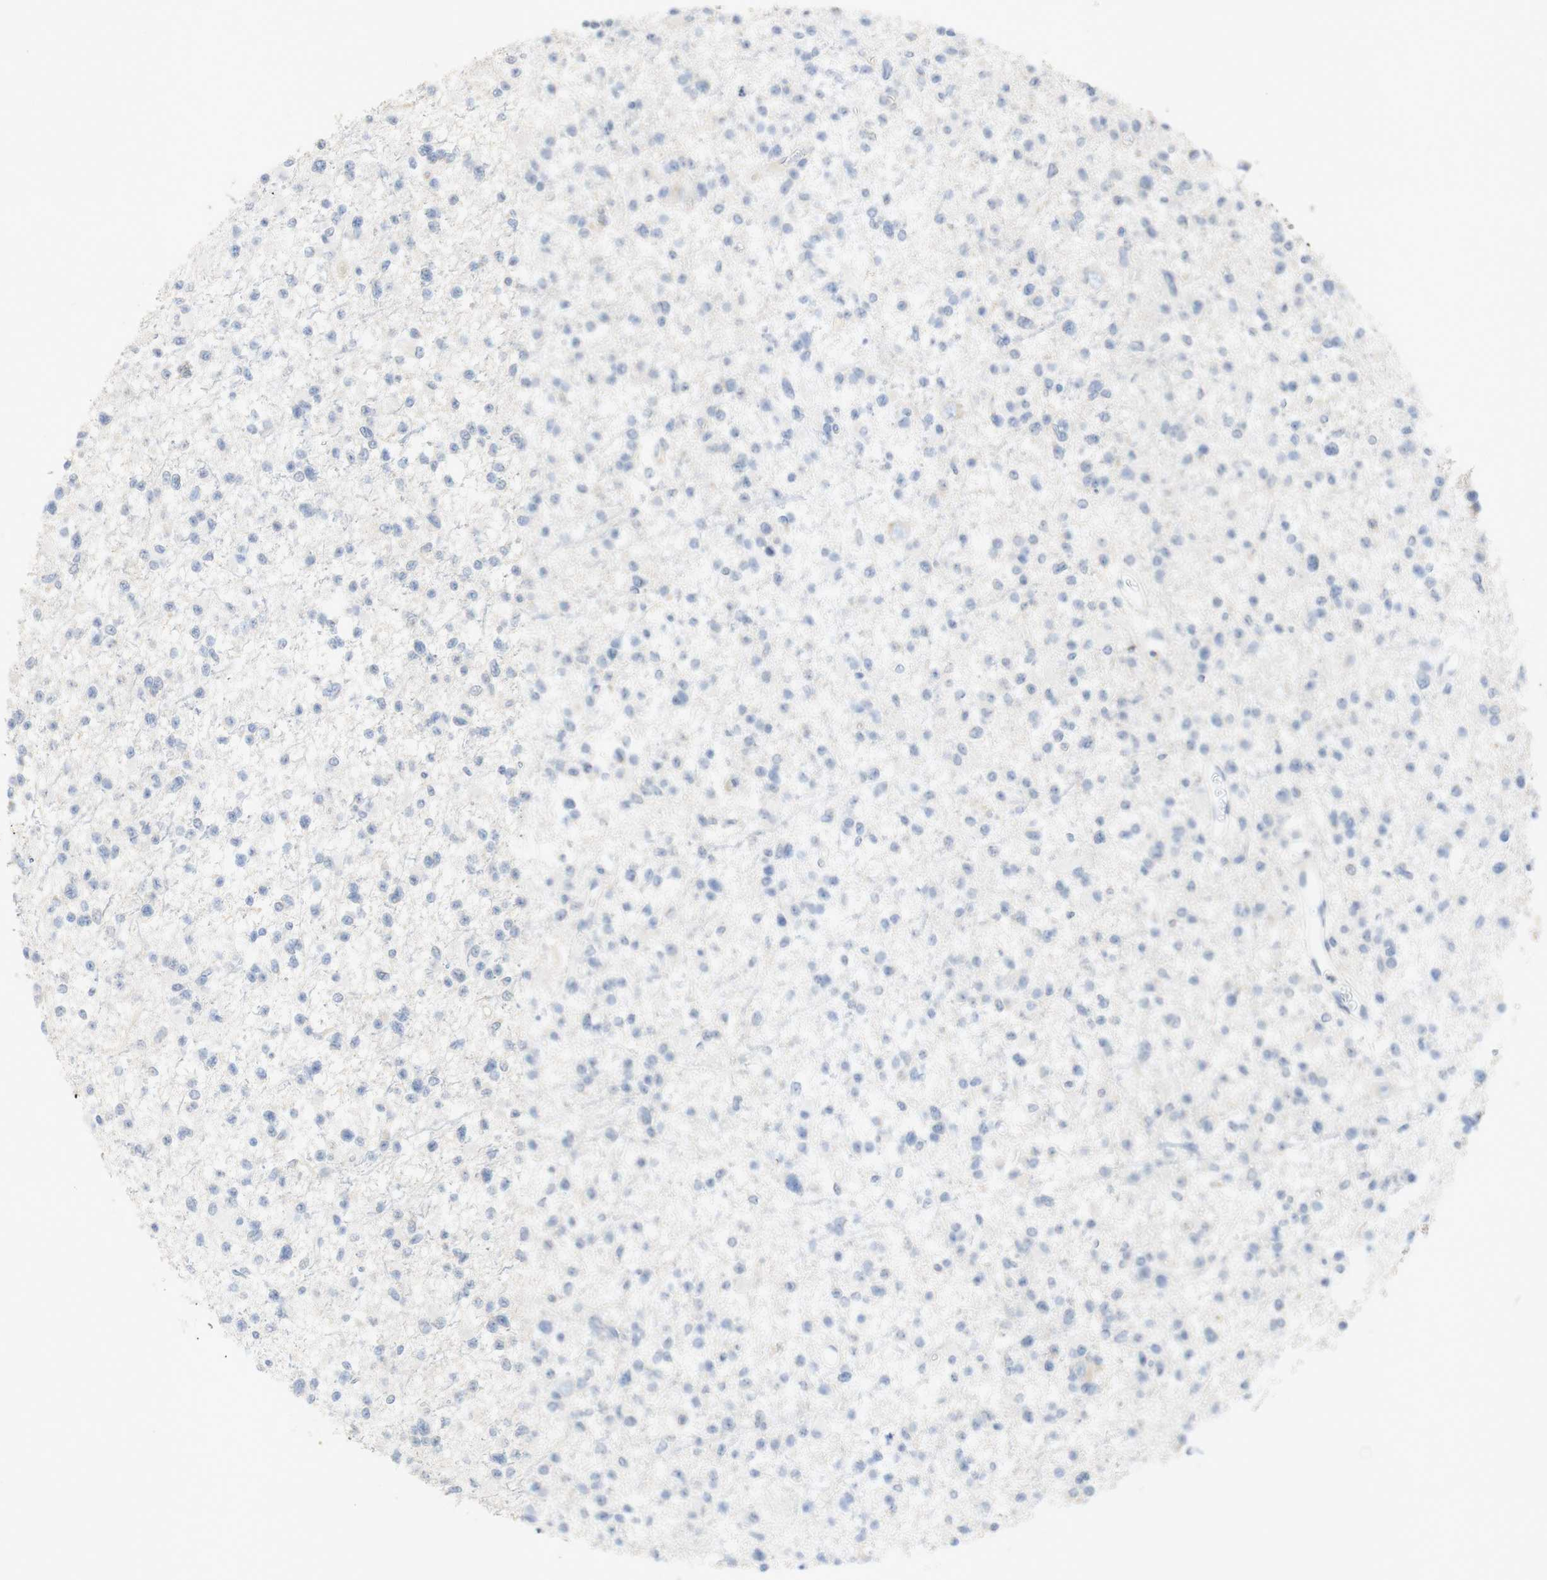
{"staining": {"intensity": "negative", "quantity": "none", "location": "none"}, "tissue": "glioma", "cell_type": "Tumor cells", "image_type": "cancer", "snomed": [{"axis": "morphology", "description": "Glioma, malignant, Low grade"}, {"axis": "topography", "description": "Brain"}], "caption": "Immunohistochemistry (IHC) of low-grade glioma (malignant) displays no expression in tumor cells.", "gene": "EPO", "patient": {"sex": "female", "age": 22}}